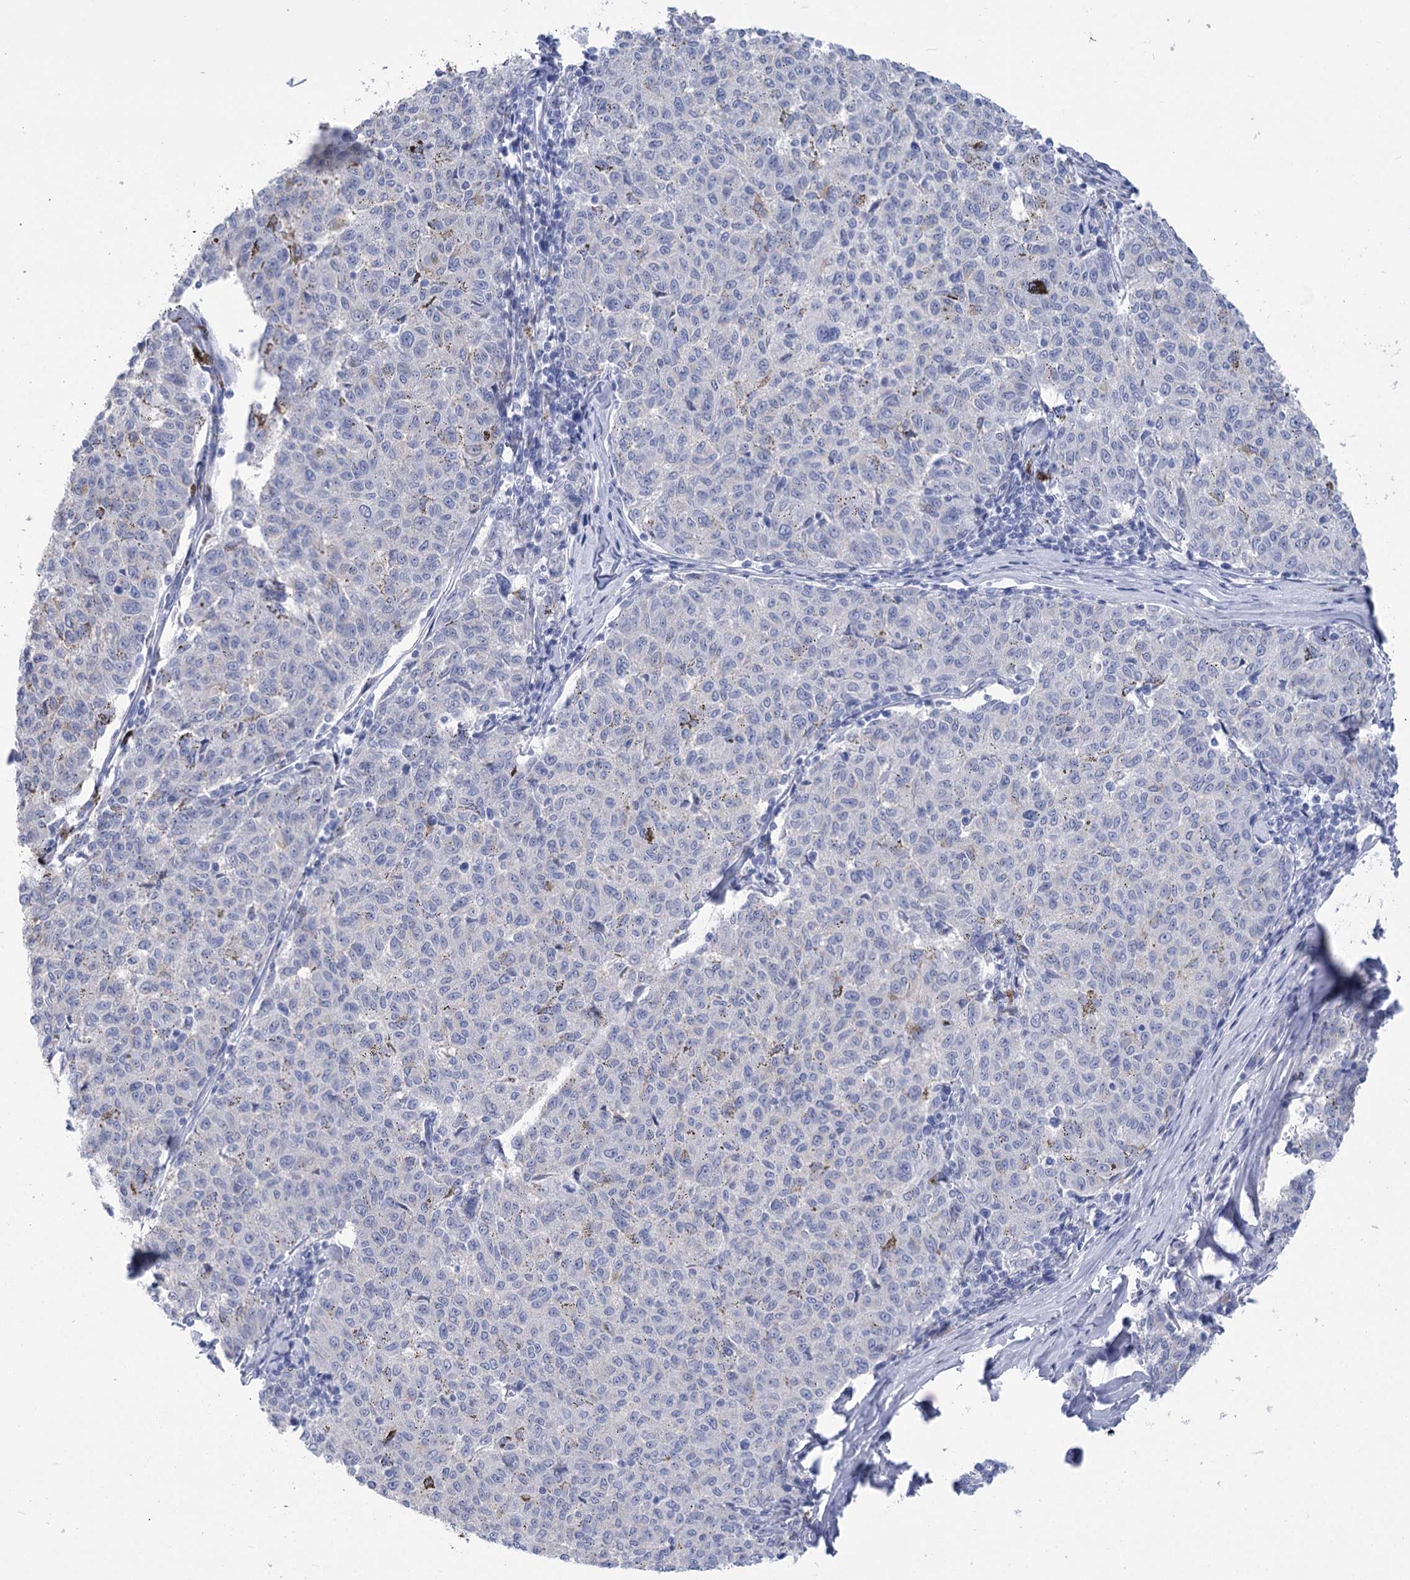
{"staining": {"intensity": "negative", "quantity": "none", "location": "none"}, "tissue": "melanoma", "cell_type": "Tumor cells", "image_type": "cancer", "snomed": [{"axis": "morphology", "description": "Malignant melanoma, NOS"}, {"axis": "topography", "description": "Skin"}], "caption": "Human malignant melanoma stained for a protein using IHC displays no staining in tumor cells.", "gene": "PBLD", "patient": {"sex": "female", "age": 72}}